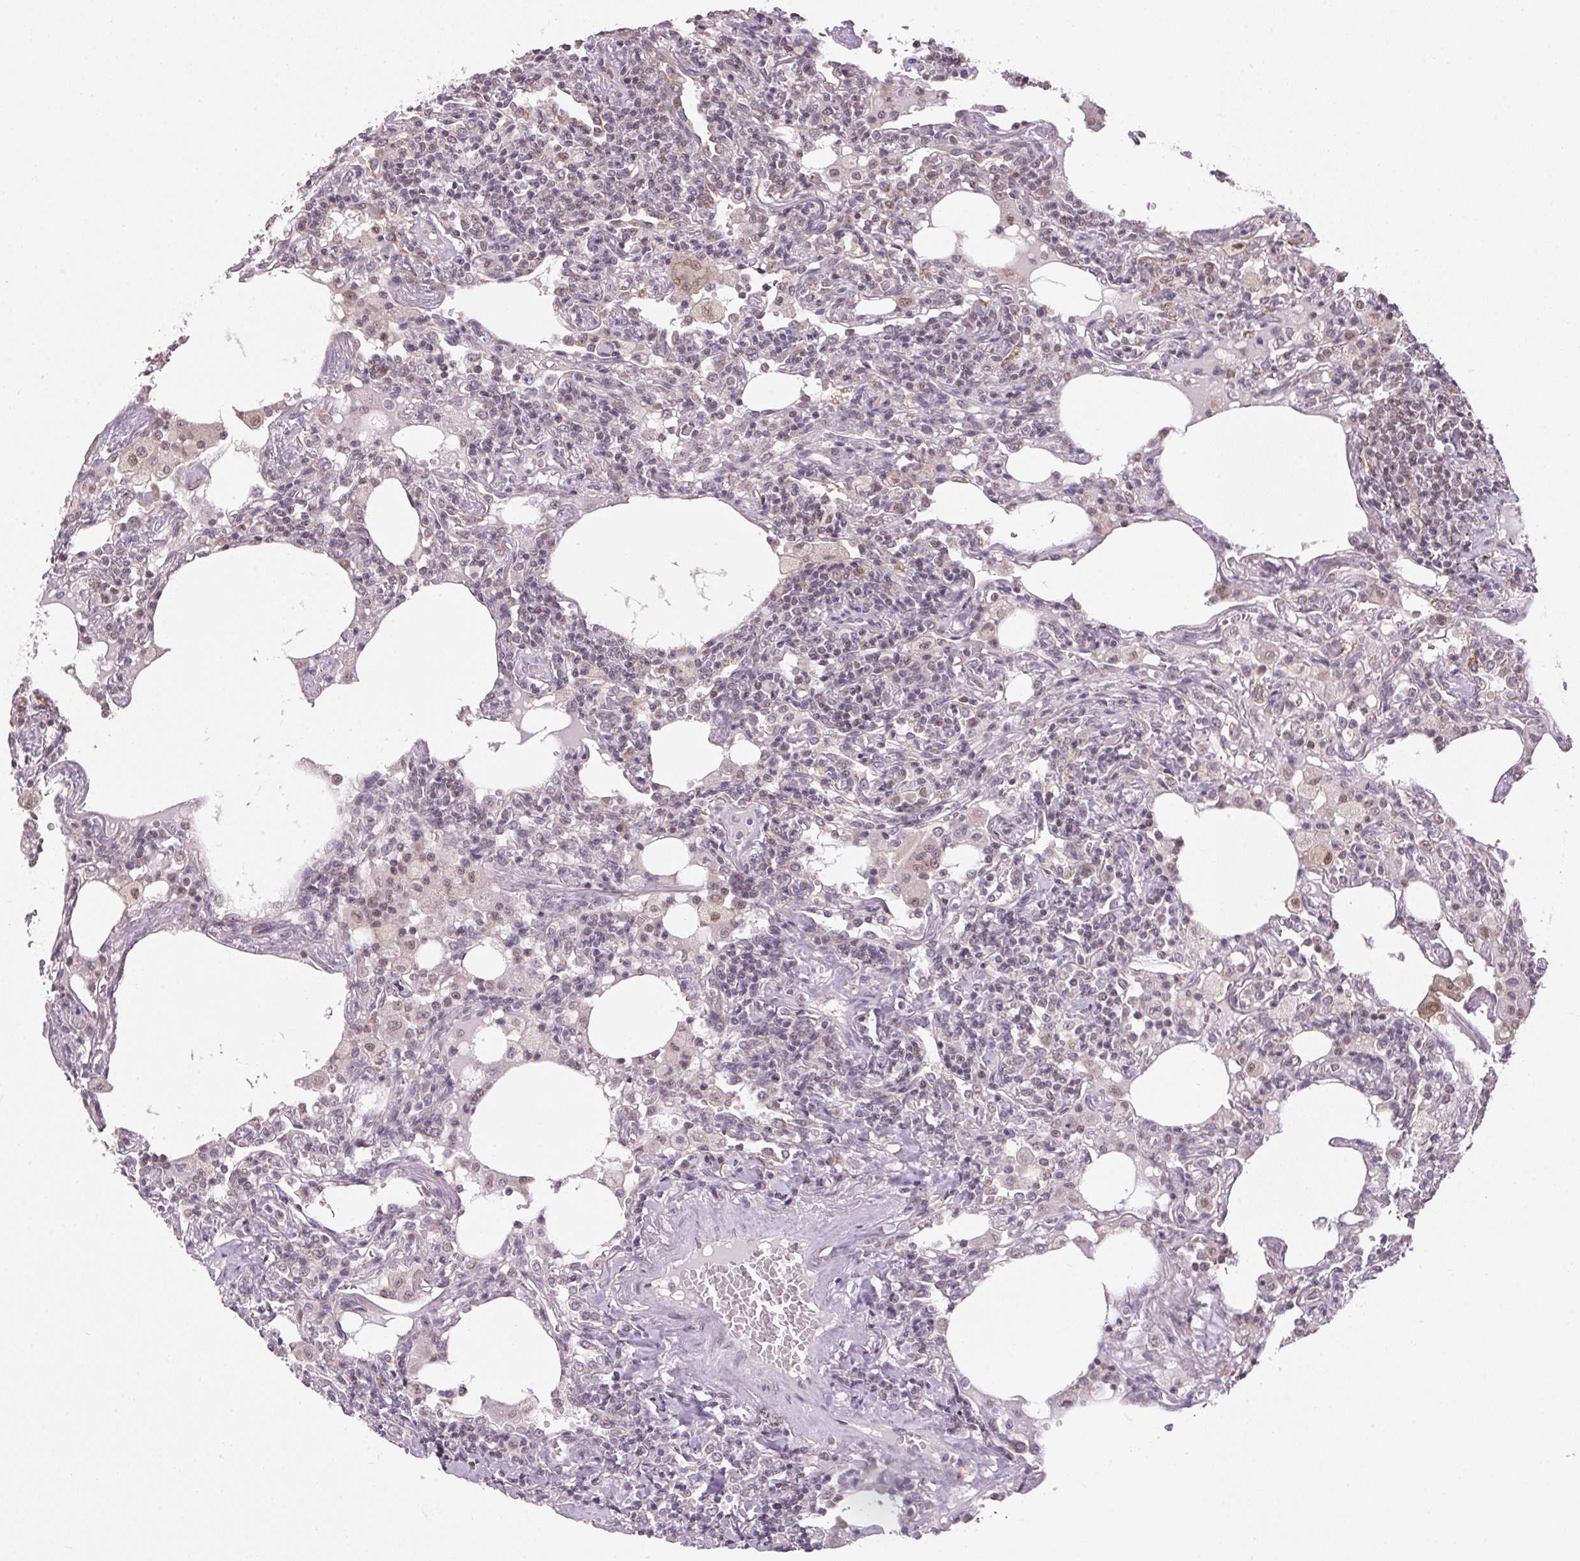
{"staining": {"intensity": "negative", "quantity": "none", "location": "none"}, "tissue": "lymphoma", "cell_type": "Tumor cells", "image_type": "cancer", "snomed": [{"axis": "morphology", "description": "Malignant lymphoma, non-Hodgkin's type, Low grade"}, {"axis": "topography", "description": "Lung"}], "caption": "This is an immunohistochemistry micrograph of human low-grade malignant lymphoma, non-Hodgkin's type. There is no staining in tumor cells.", "gene": "SC5D", "patient": {"sex": "female", "age": 71}}